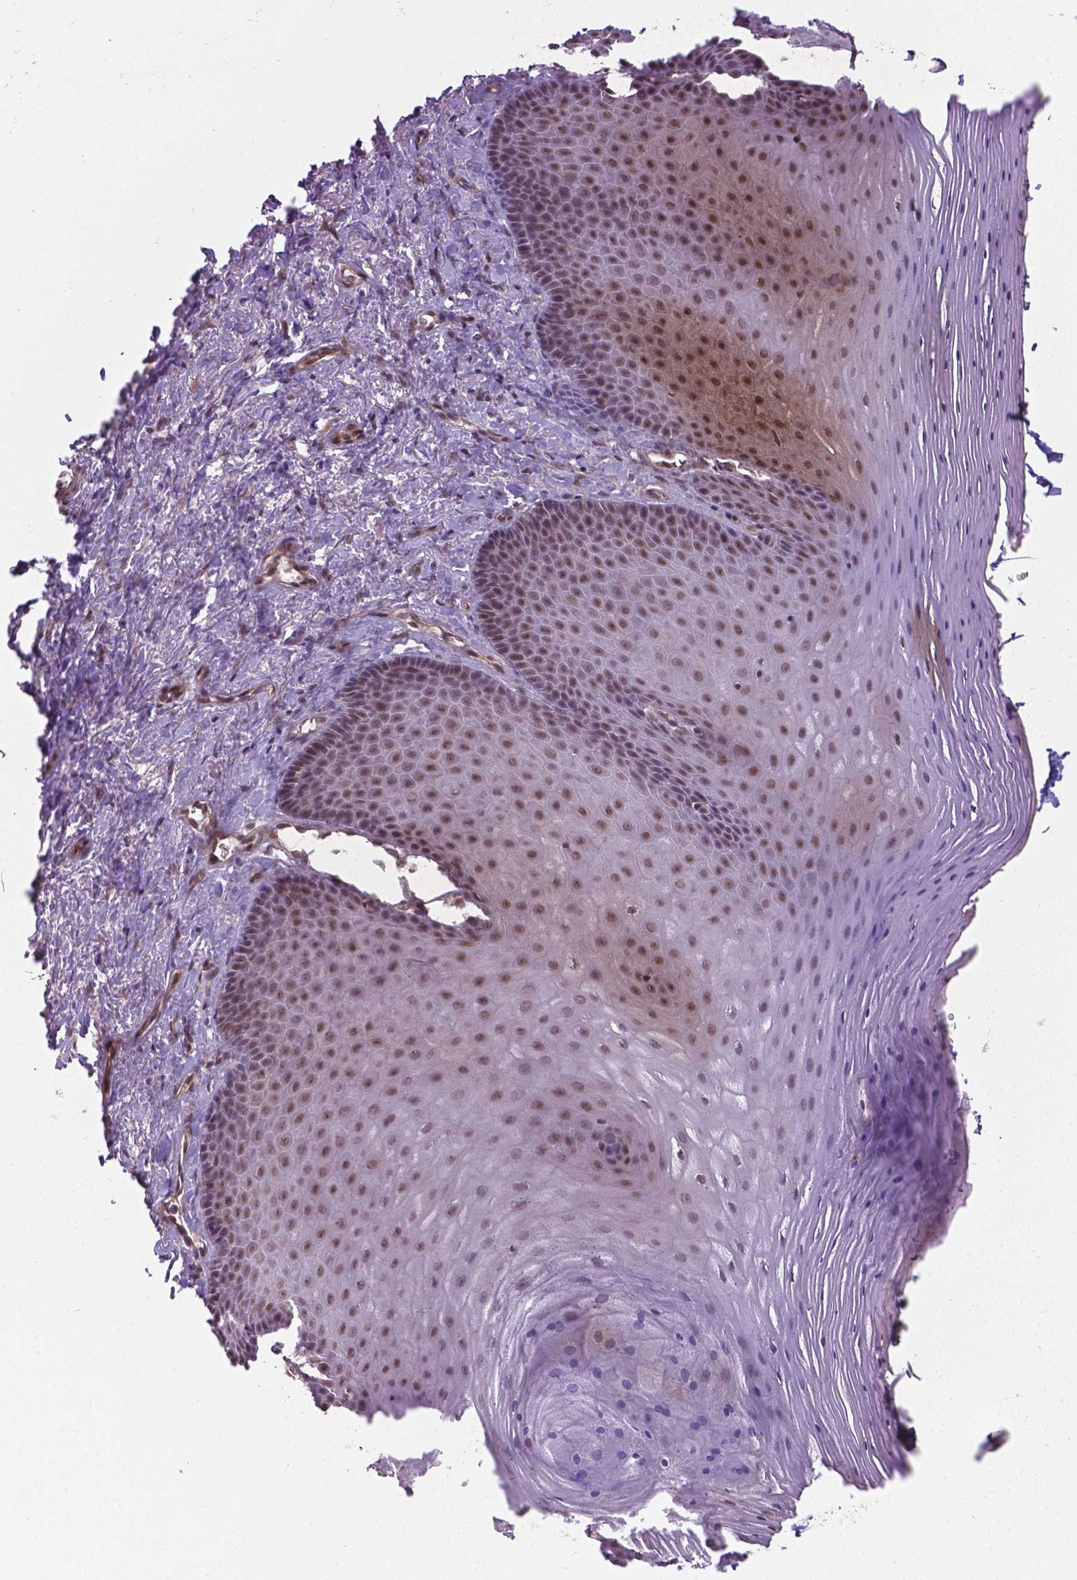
{"staining": {"intensity": "moderate", "quantity": ">75%", "location": "nuclear"}, "tissue": "vagina", "cell_type": "Squamous epithelial cells", "image_type": "normal", "snomed": [{"axis": "morphology", "description": "Normal tissue, NOS"}, {"axis": "topography", "description": "Vagina"}], "caption": "Immunohistochemical staining of unremarkable vagina exhibits moderate nuclear protein staining in approximately >75% of squamous epithelial cells.", "gene": "ANKRD54", "patient": {"sex": "female", "age": 83}}